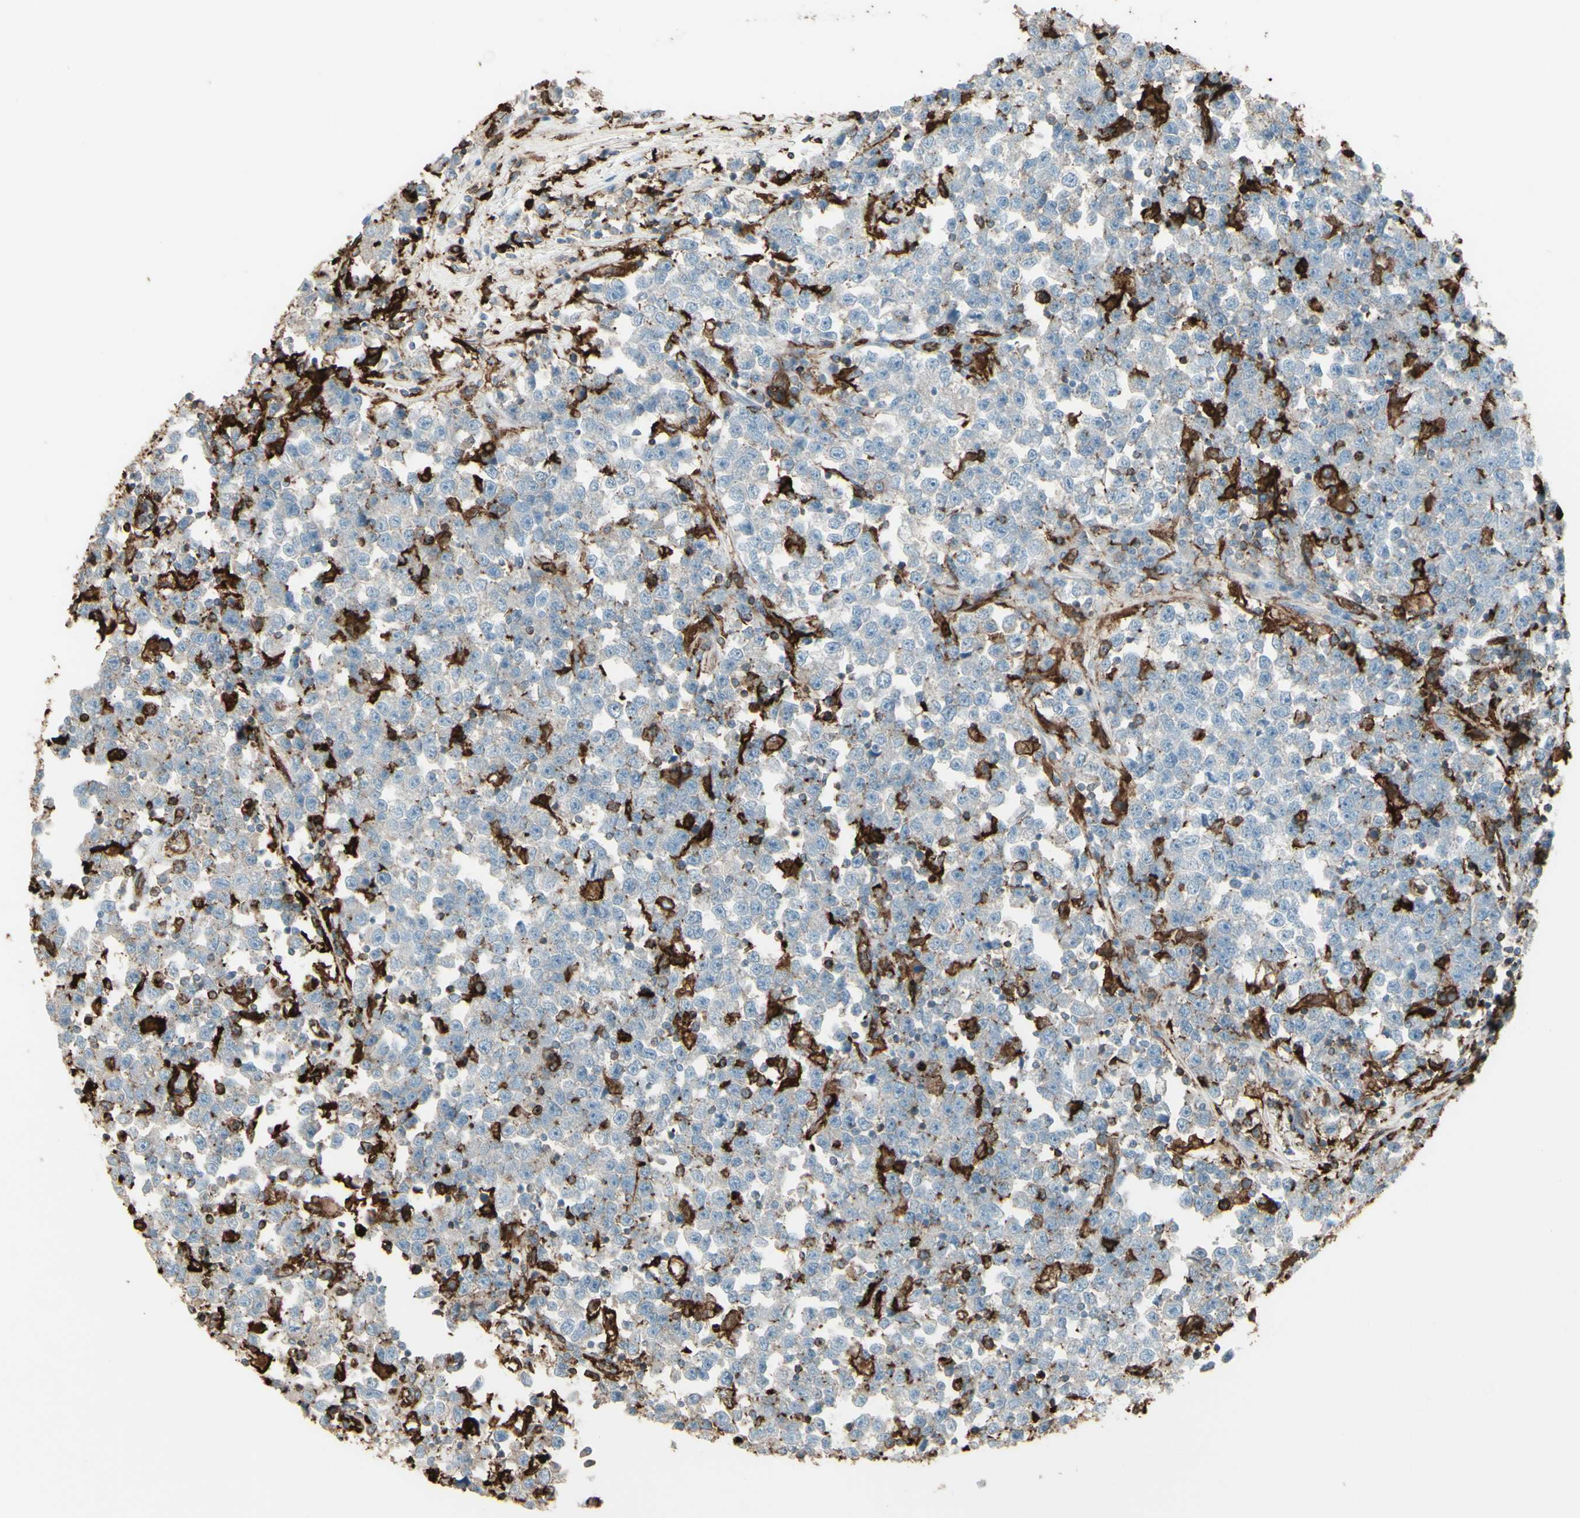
{"staining": {"intensity": "weak", "quantity": "25%-75%", "location": "cytoplasmic/membranous"}, "tissue": "testis cancer", "cell_type": "Tumor cells", "image_type": "cancer", "snomed": [{"axis": "morphology", "description": "Seminoma, NOS"}, {"axis": "topography", "description": "Testis"}], "caption": "There is low levels of weak cytoplasmic/membranous expression in tumor cells of testis cancer, as demonstrated by immunohistochemical staining (brown color).", "gene": "HLA-DPB1", "patient": {"sex": "male", "age": 43}}